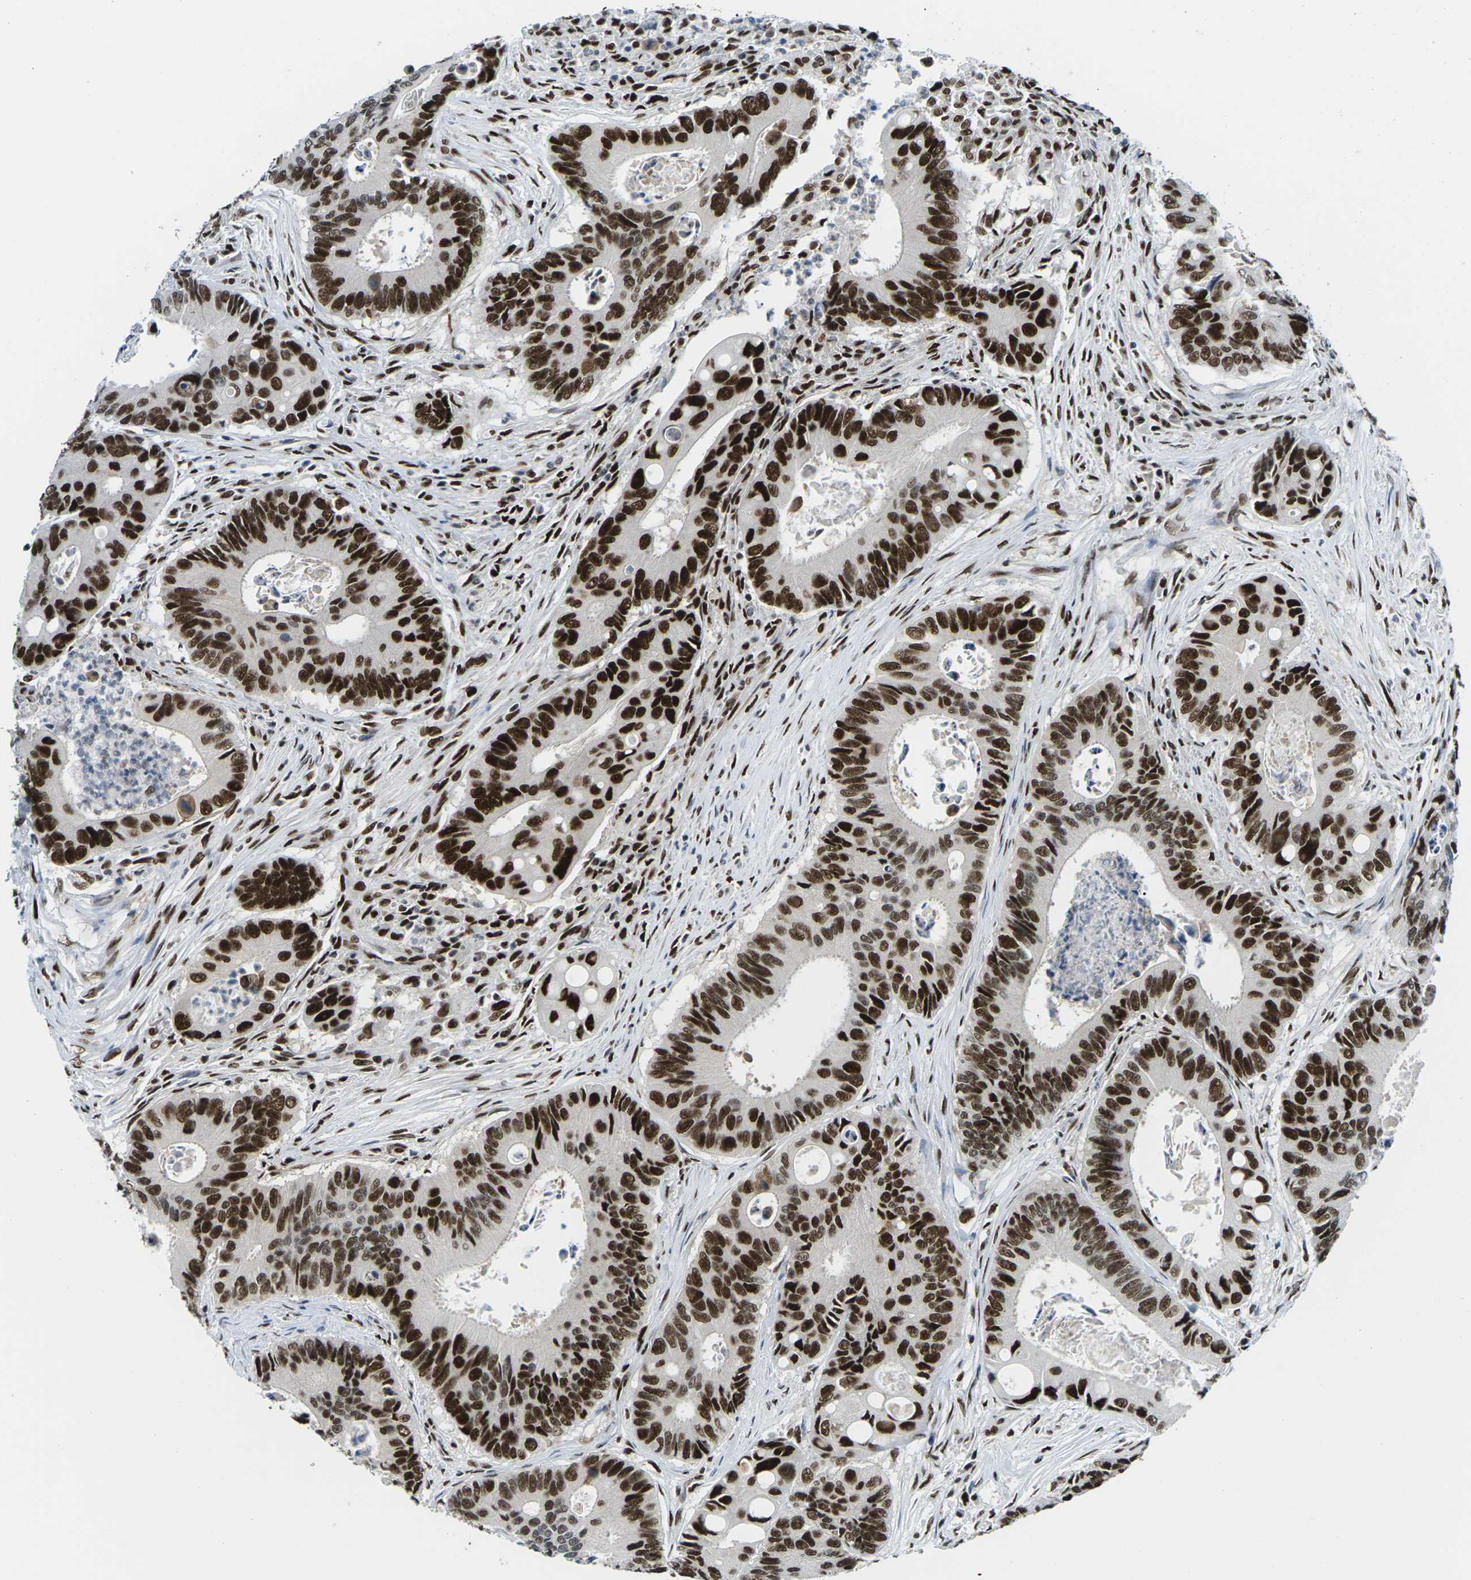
{"staining": {"intensity": "strong", "quantity": ">75%", "location": "nuclear"}, "tissue": "colorectal cancer", "cell_type": "Tumor cells", "image_type": "cancer", "snomed": [{"axis": "morphology", "description": "Inflammation, NOS"}, {"axis": "morphology", "description": "Adenocarcinoma, NOS"}, {"axis": "topography", "description": "Colon"}], "caption": "Protein expression analysis of colorectal cancer reveals strong nuclear staining in about >75% of tumor cells. Using DAB (brown) and hematoxylin (blue) stains, captured at high magnification using brightfield microscopy.", "gene": "PSME3", "patient": {"sex": "male", "age": 72}}